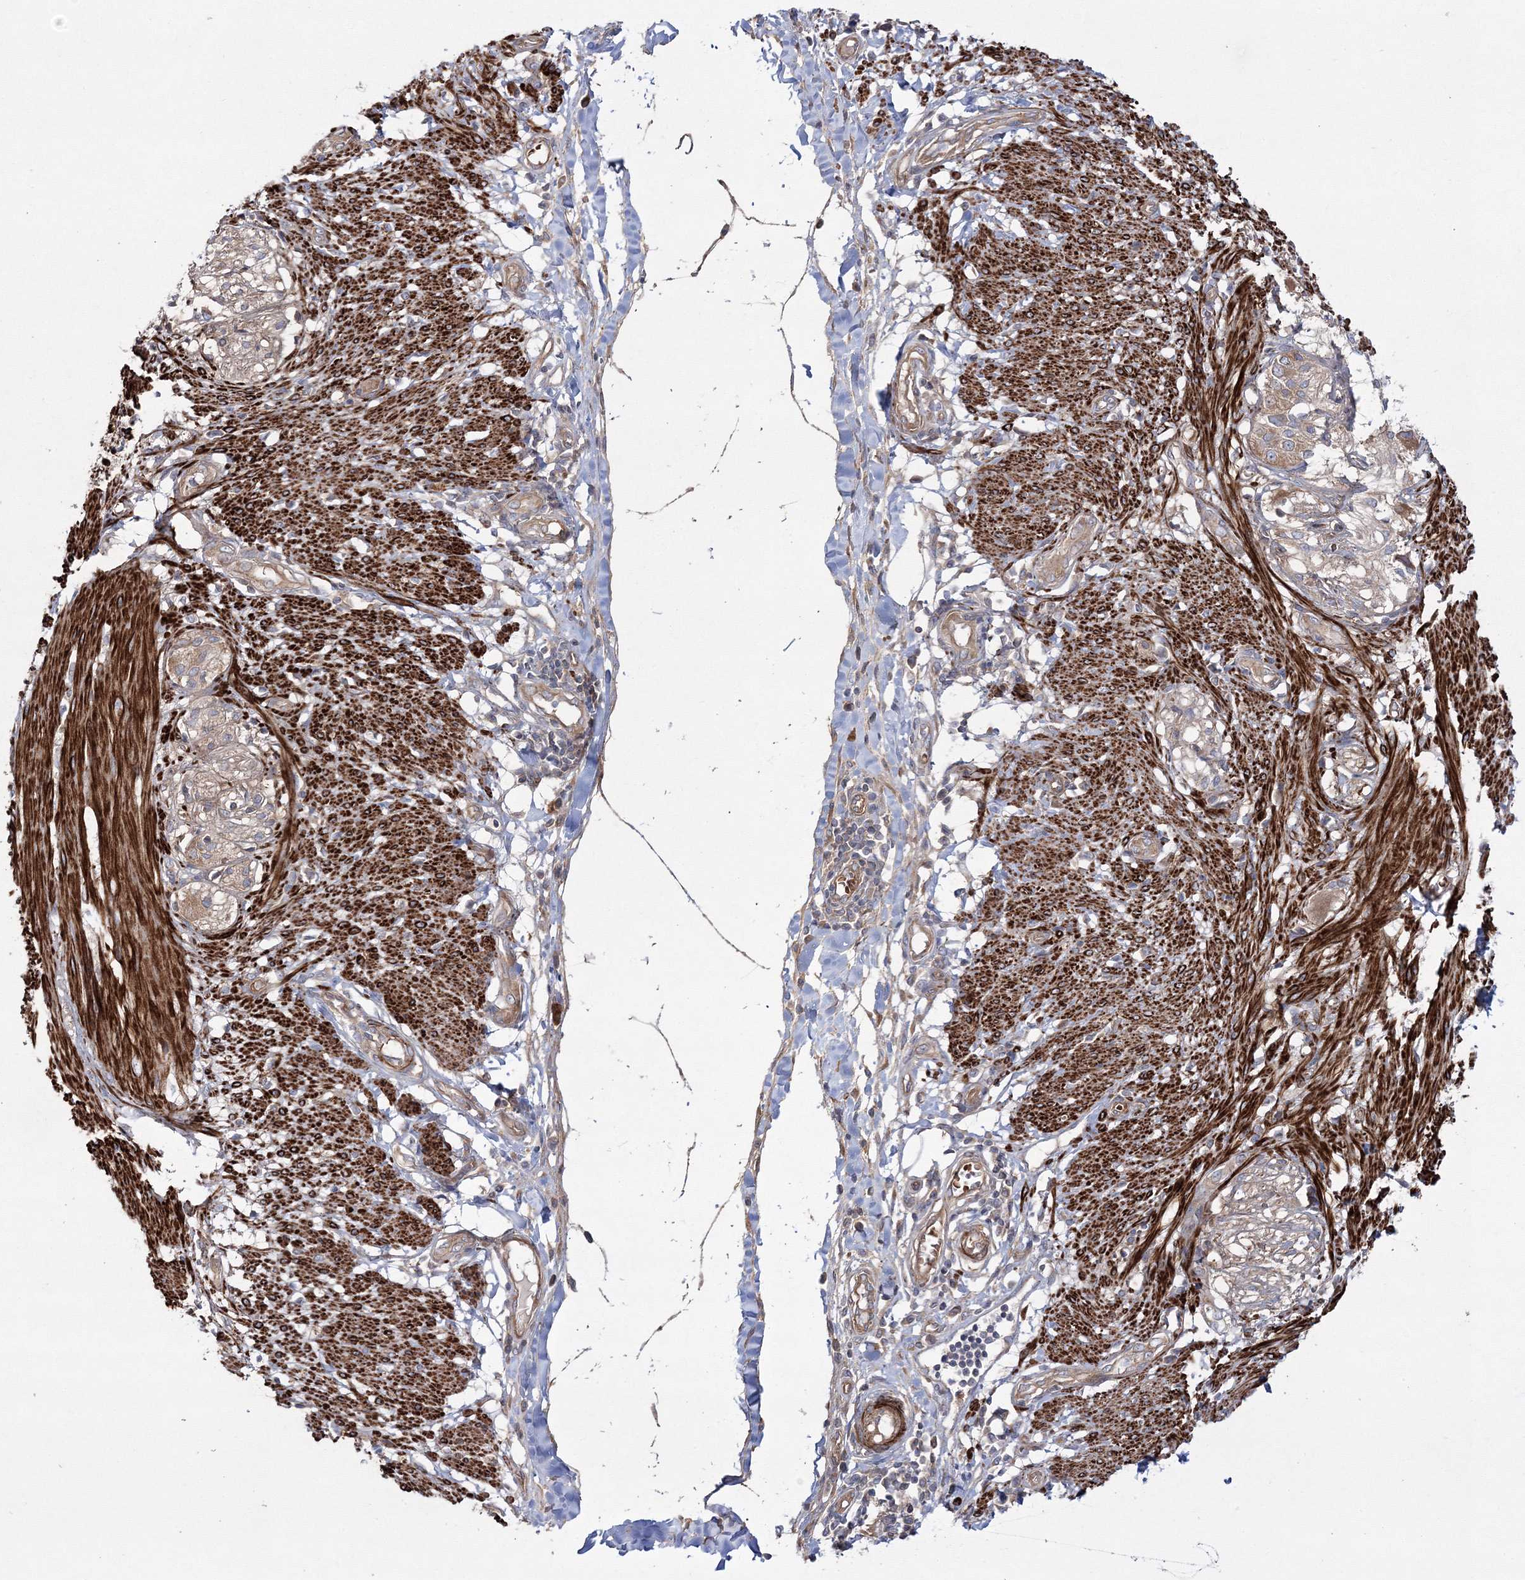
{"staining": {"intensity": "strong", "quantity": ">75%", "location": "cytoplasmic/membranous"}, "tissue": "smooth muscle", "cell_type": "Smooth muscle cells", "image_type": "normal", "snomed": [{"axis": "morphology", "description": "Normal tissue, NOS"}, {"axis": "morphology", "description": "Adenocarcinoma, NOS"}, {"axis": "topography", "description": "Colon"}, {"axis": "topography", "description": "Peripheral nerve tissue"}], "caption": "Smooth muscle stained with immunohistochemistry shows strong cytoplasmic/membranous positivity in approximately >75% of smooth muscle cells.", "gene": "ZSWIM6", "patient": {"sex": "male", "age": 14}}